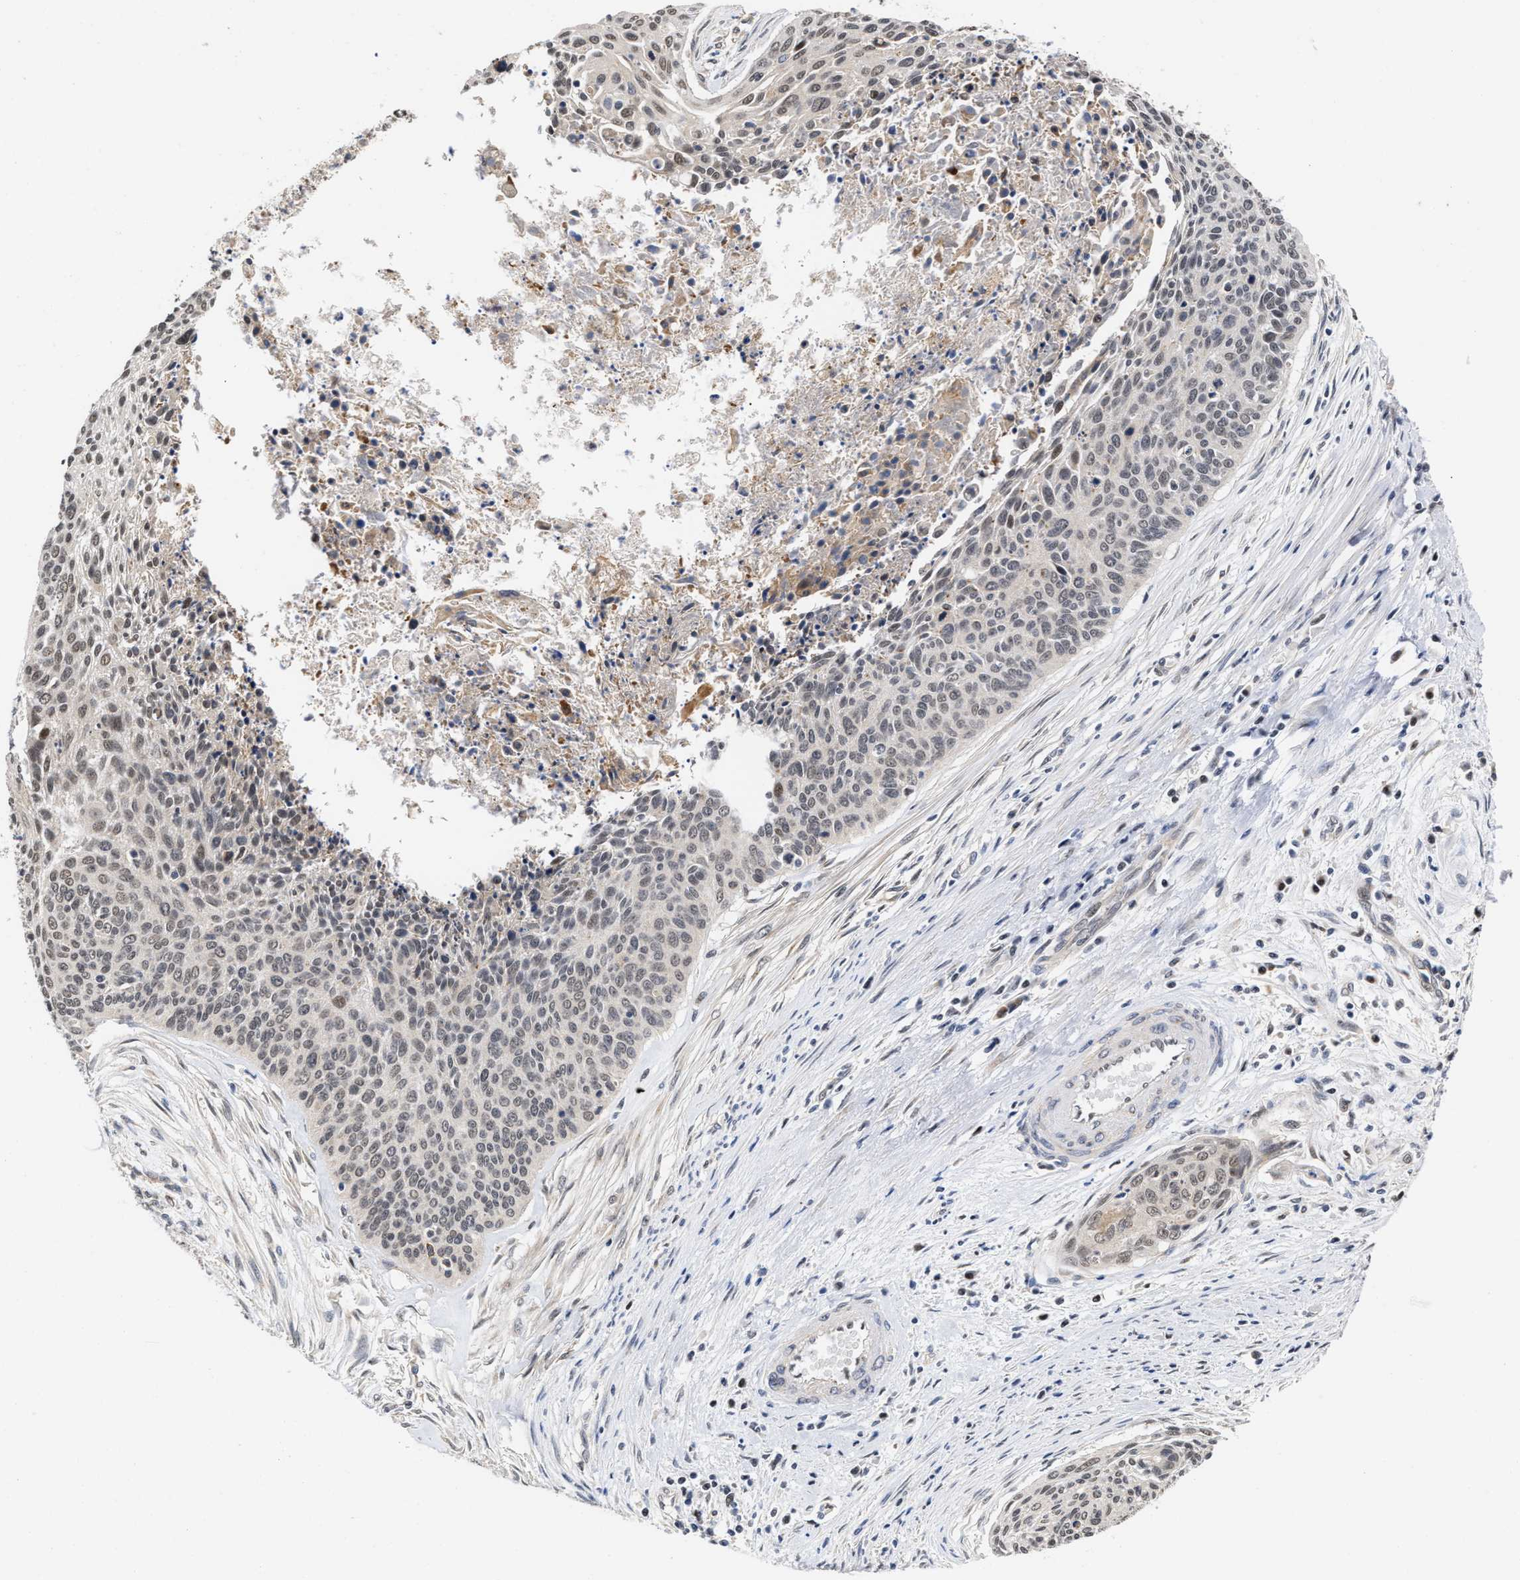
{"staining": {"intensity": "negative", "quantity": "none", "location": "none"}, "tissue": "cervical cancer", "cell_type": "Tumor cells", "image_type": "cancer", "snomed": [{"axis": "morphology", "description": "Squamous cell carcinoma, NOS"}, {"axis": "topography", "description": "Cervix"}], "caption": "This is a micrograph of immunohistochemistry (IHC) staining of cervical cancer, which shows no expression in tumor cells.", "gene": "CLIP2", "patient": {"sex": "female", "age": 55}}